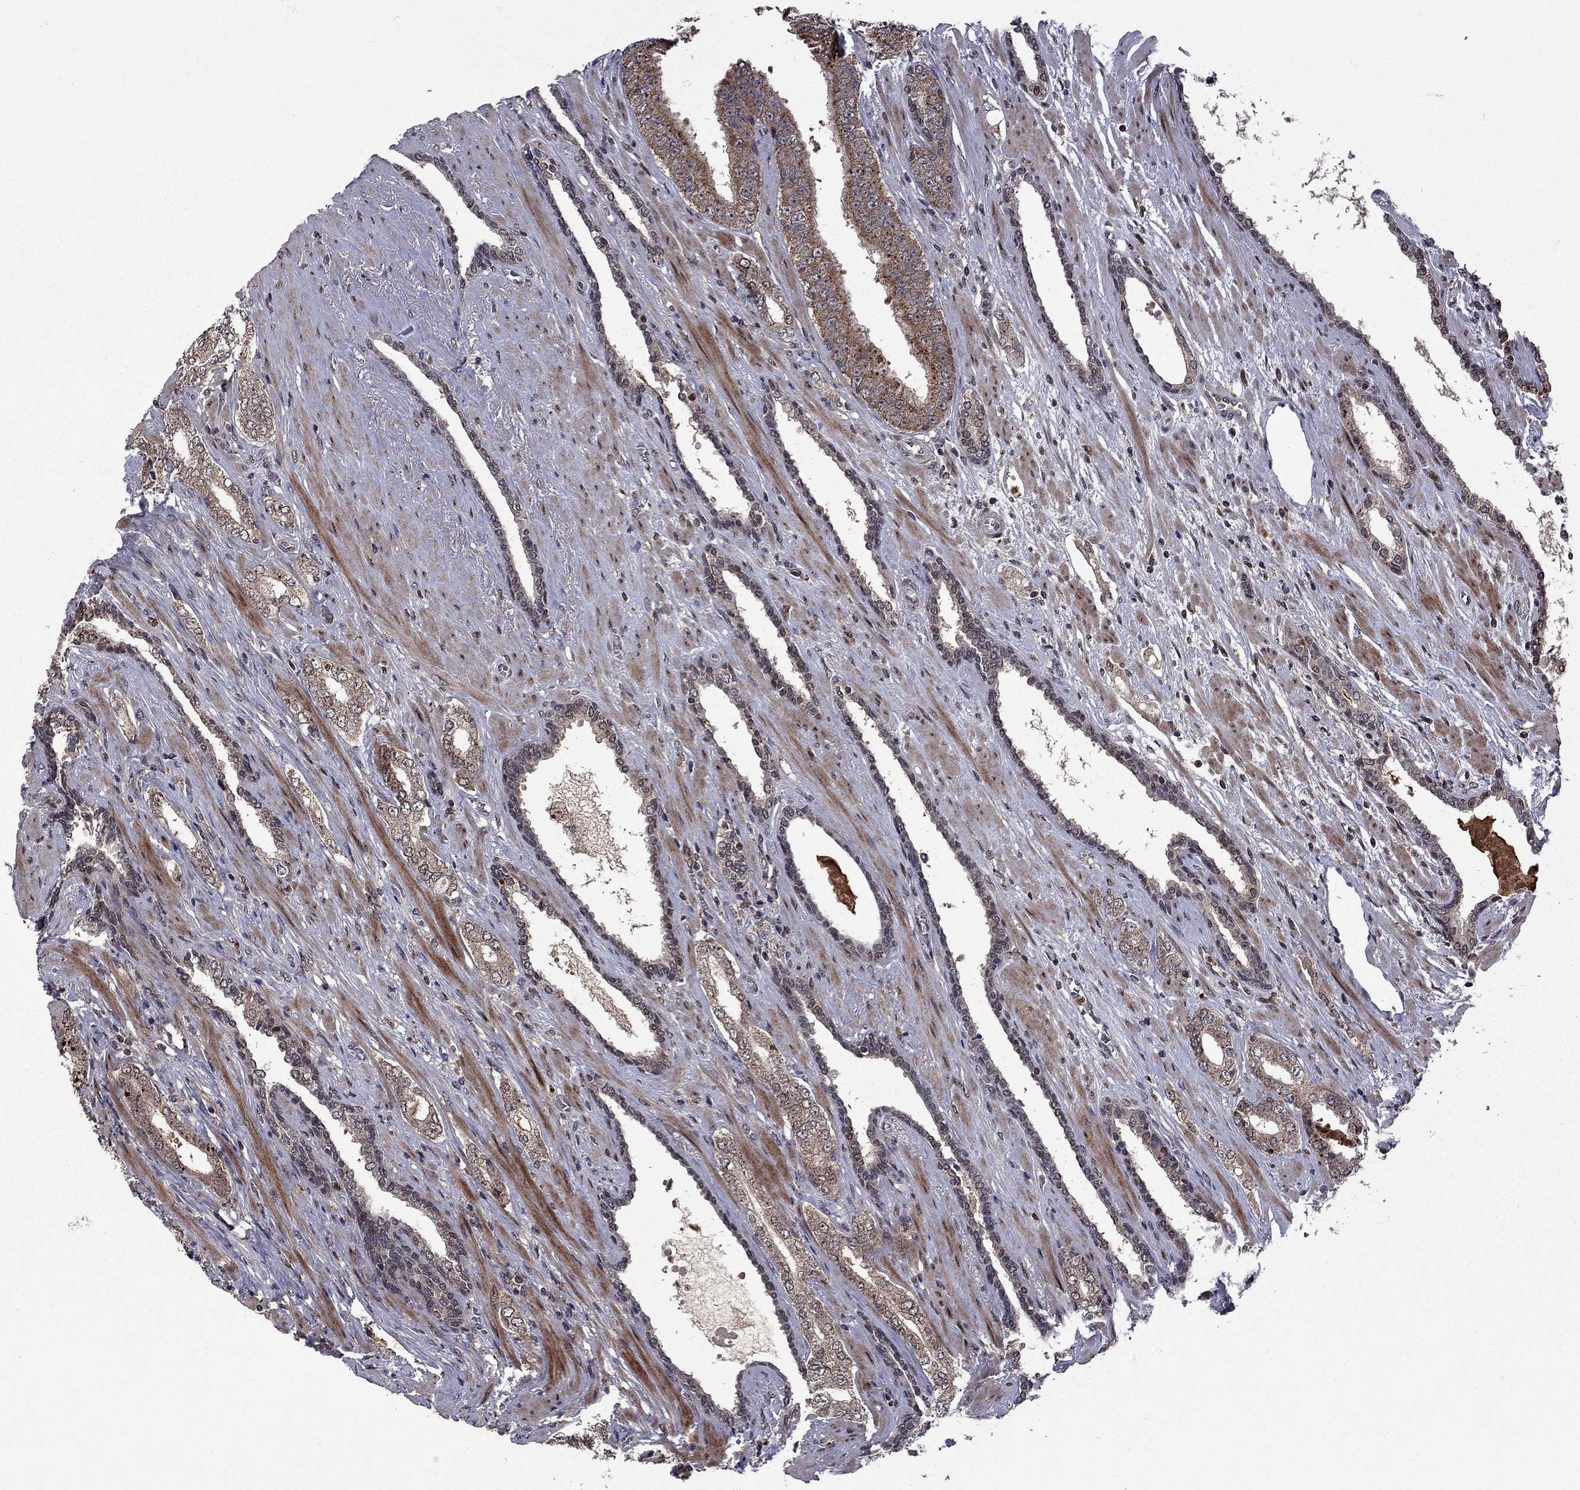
{"staining": {"intensity": "moderate", "quantity": "25%-75%", "location": "cytoplasmic/membranous"}, "tissue": "prostate cancer", "cell_type": "Tumor cells", "image_type": "cancer", "snomed": [{"axis": "morphology", "description": "Adenocarcinoma, Low grade"}, {"axis": "topography", "description": "Prostate and seminal vesicle, NOS"}], "caption": "Adenocarcinoma (low-grade) (prostate) stained with a brown dye reveals moderate cytoplasmic/membranous positive positivity in about 25%-75% of tumor cells.", "gene": "IPP", "patient": {"sex": "male", "age": 61}}